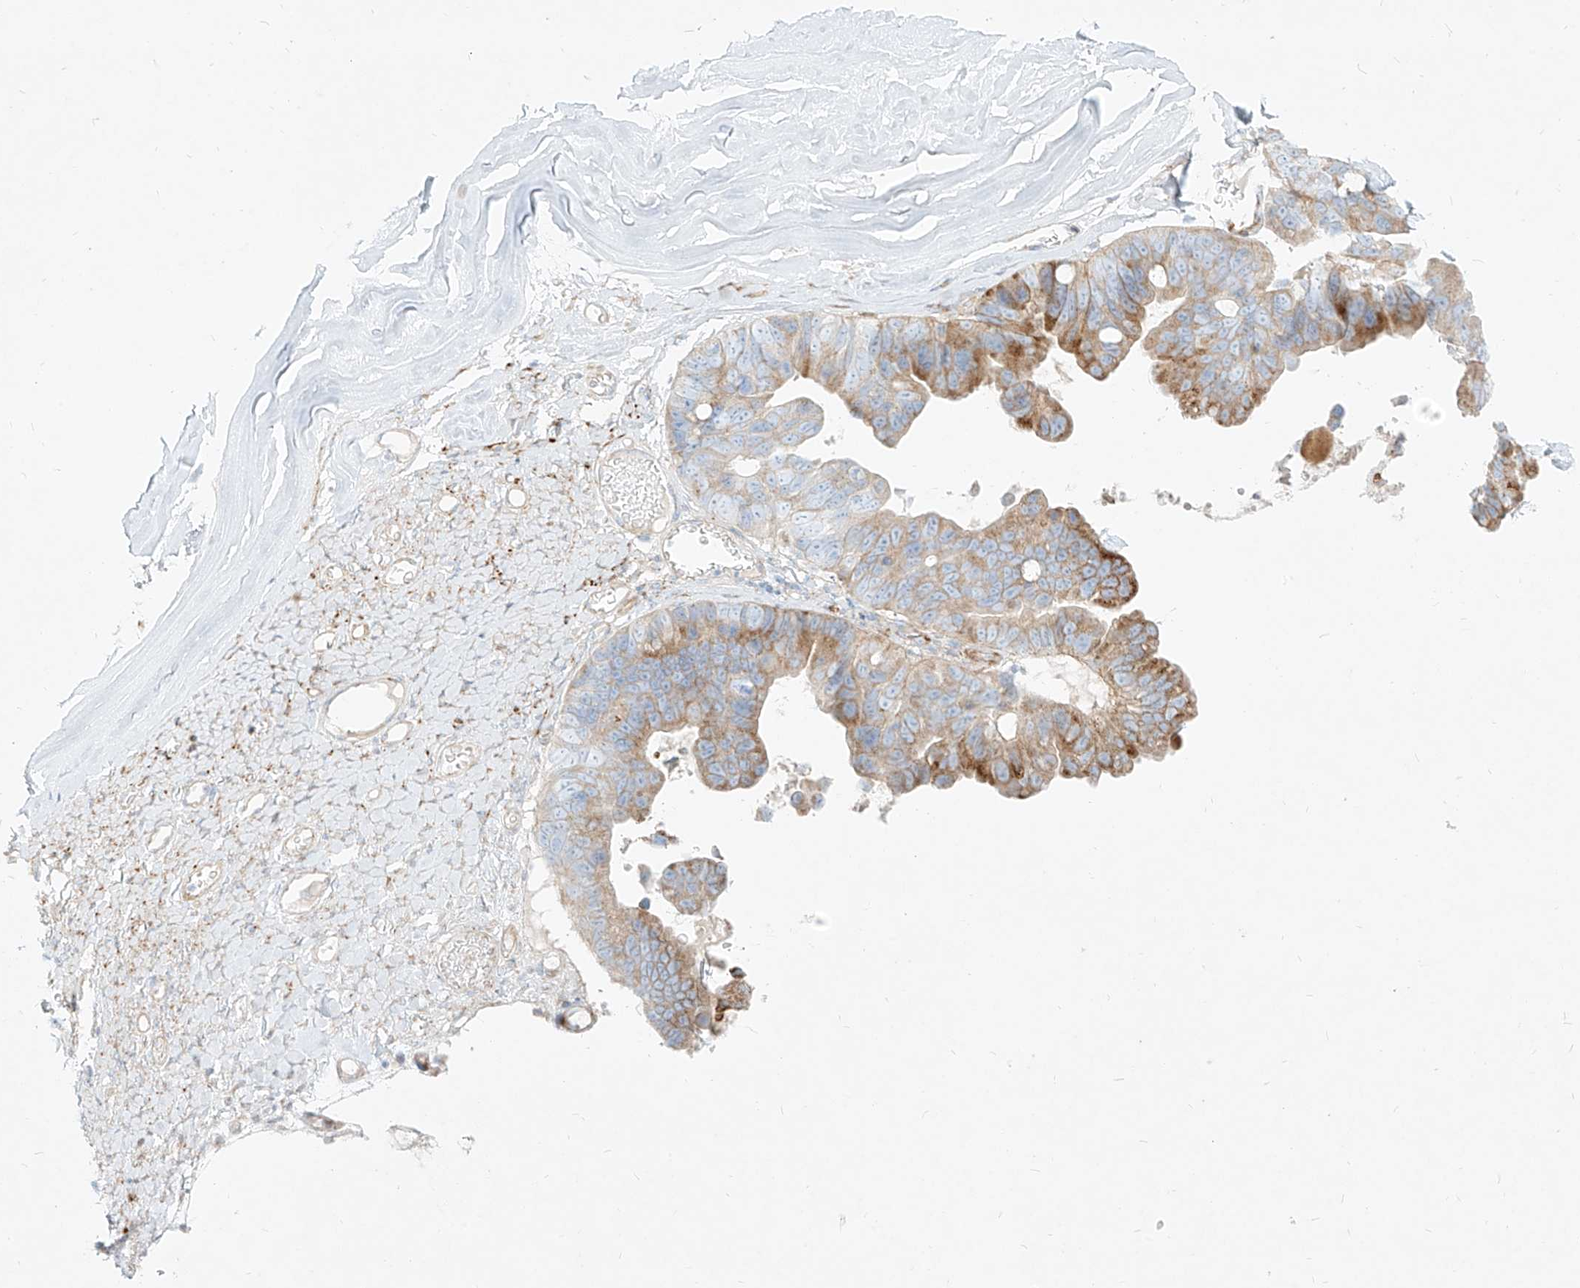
{"staining": {"intensity": "moderate", "quantity": ">75%", "location": "cytoplasmic/membranous"}, "tissue": "ovarian cancer", "cell_type": "Tumor cells", "image_type": "cancer", "snomed": [{"axis": "morphology", "description": "Cystadenocarcinoma, mucinous, NOS"}, {"axis": "topography", "description": "Ovary"}], "caption": "Immunohistochemical staining of human ovarian mucinous cystadenocarcinoma reveals moderate cytoplasmic/membranous protein positivity in approximately >75% of tumor cells.", "gene": "MTX2", "patient": {"sex": "female", "age": 61}}